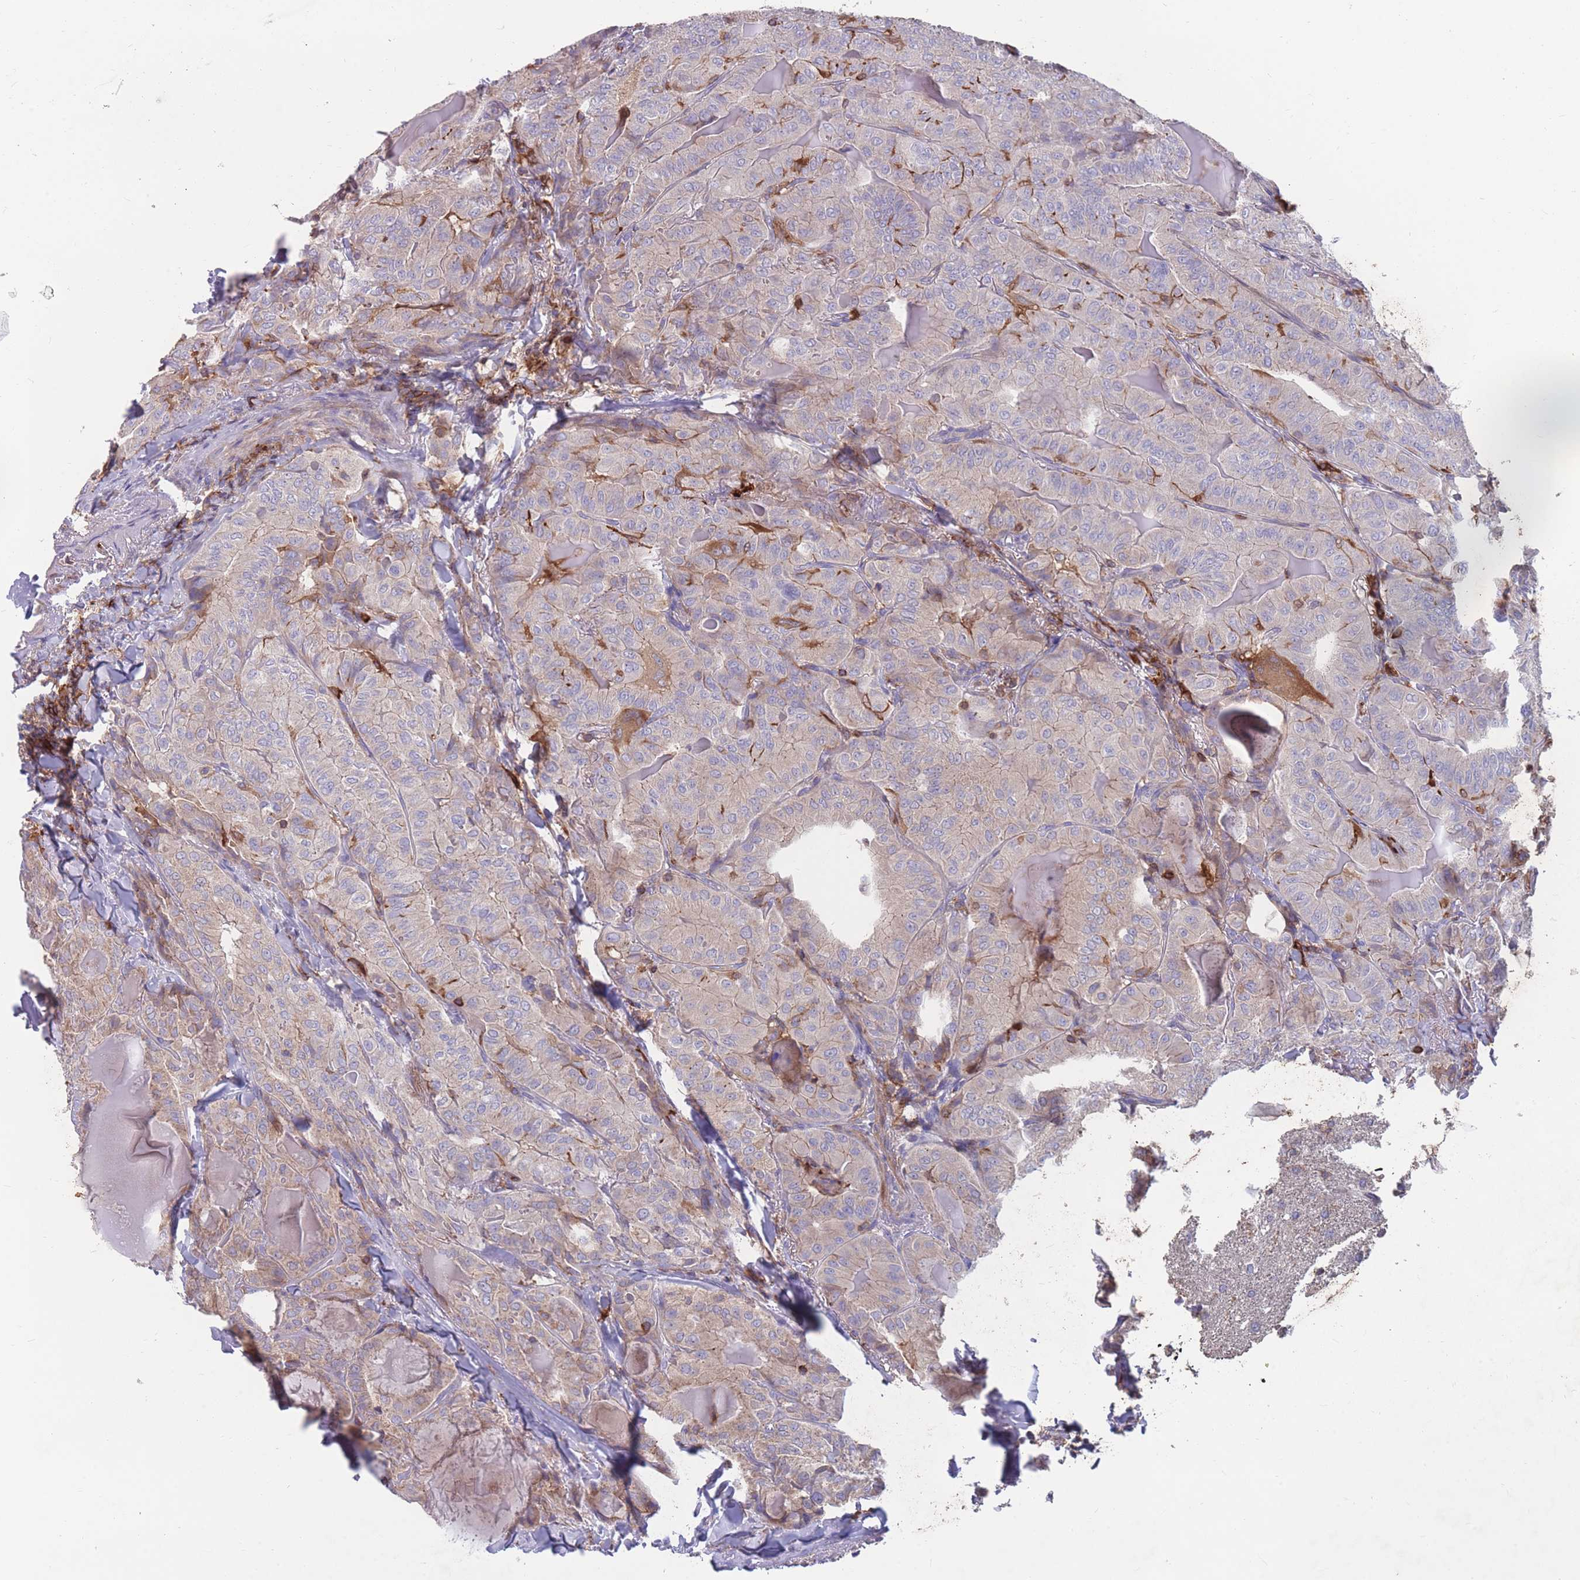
{"staining": {"intensity": "weak", "quantity": "<25%", "location": "cytoplasmic/membranous"}, "tissue": "thyroid cancer", "cell_type": "Tumor cells", "image_type": "cancer", "snomed": [{"axis": "morphology", "description": "Papillary adenocarcinoma, NOS"}, {"axis": "topography", "description": "Thyroid gland"}], "caption": "Tumor cells are negative for brown protein staining in papillary adenocarcinoma (thyroid).", "gene": "CD33", "patient": {"sex": "female", "age": 68}}